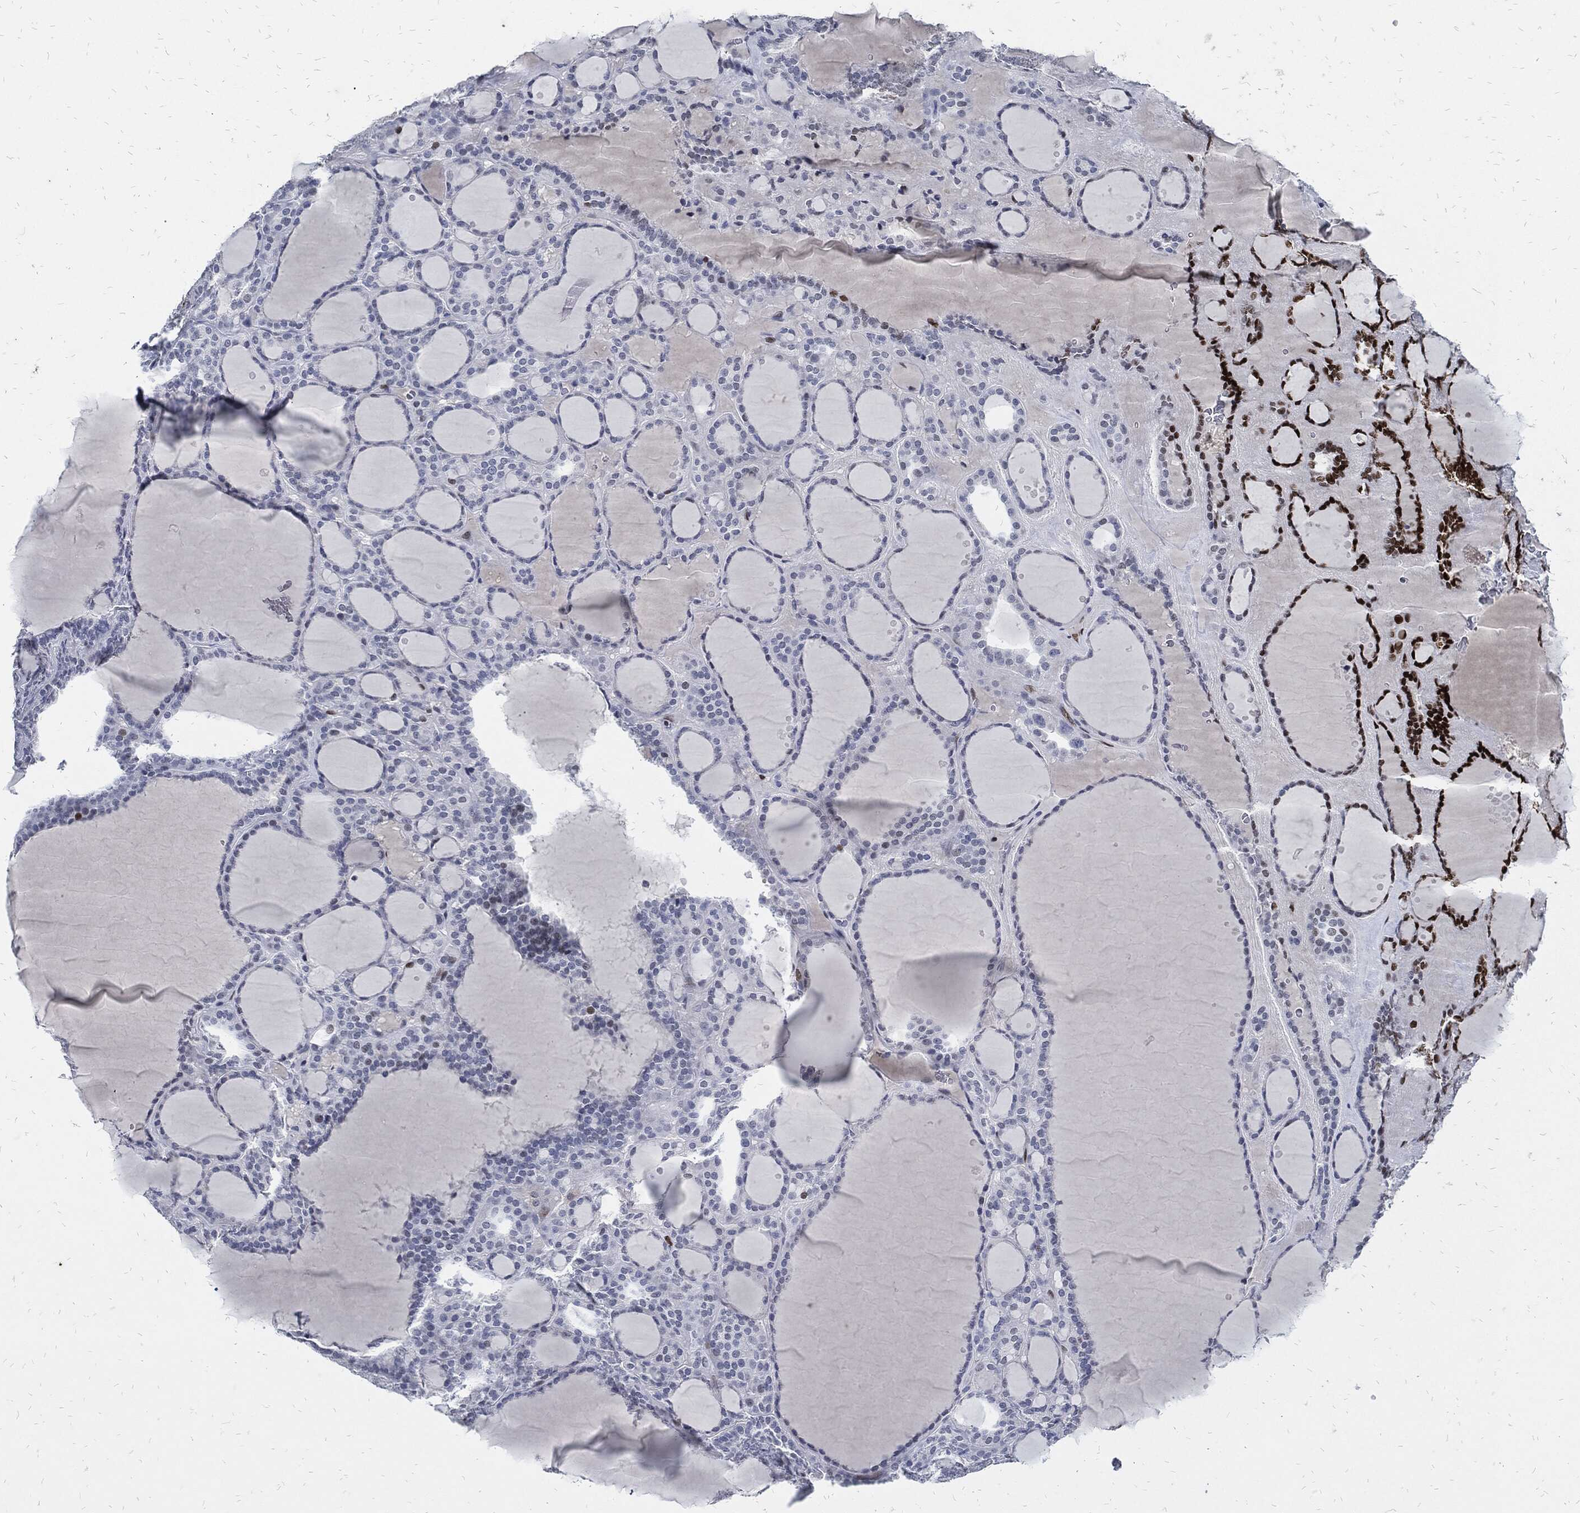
{"staining": {"intensity": "strong", "quantity": "25%-75%", "location": "nuclear"}, "tissue": "thyroid gland", "cell_type": "Glandular cells", "image_type": "normal", "snomed": [{"axis": "morphology", "description": "Normal tissue, NOS"}, {"axis": "topography", "description": "Thyroid gland"}], "caption": "Protein analysis of normal thyroid gland displays strong nuclear staining in about 25%-75% of glandular cells. (DAB (3,3'-diaminobenzidine) IHC with brightfield microscopy, high magnification).", "gene": "JUN", "patient": {"sex": "male", "age": 63}}